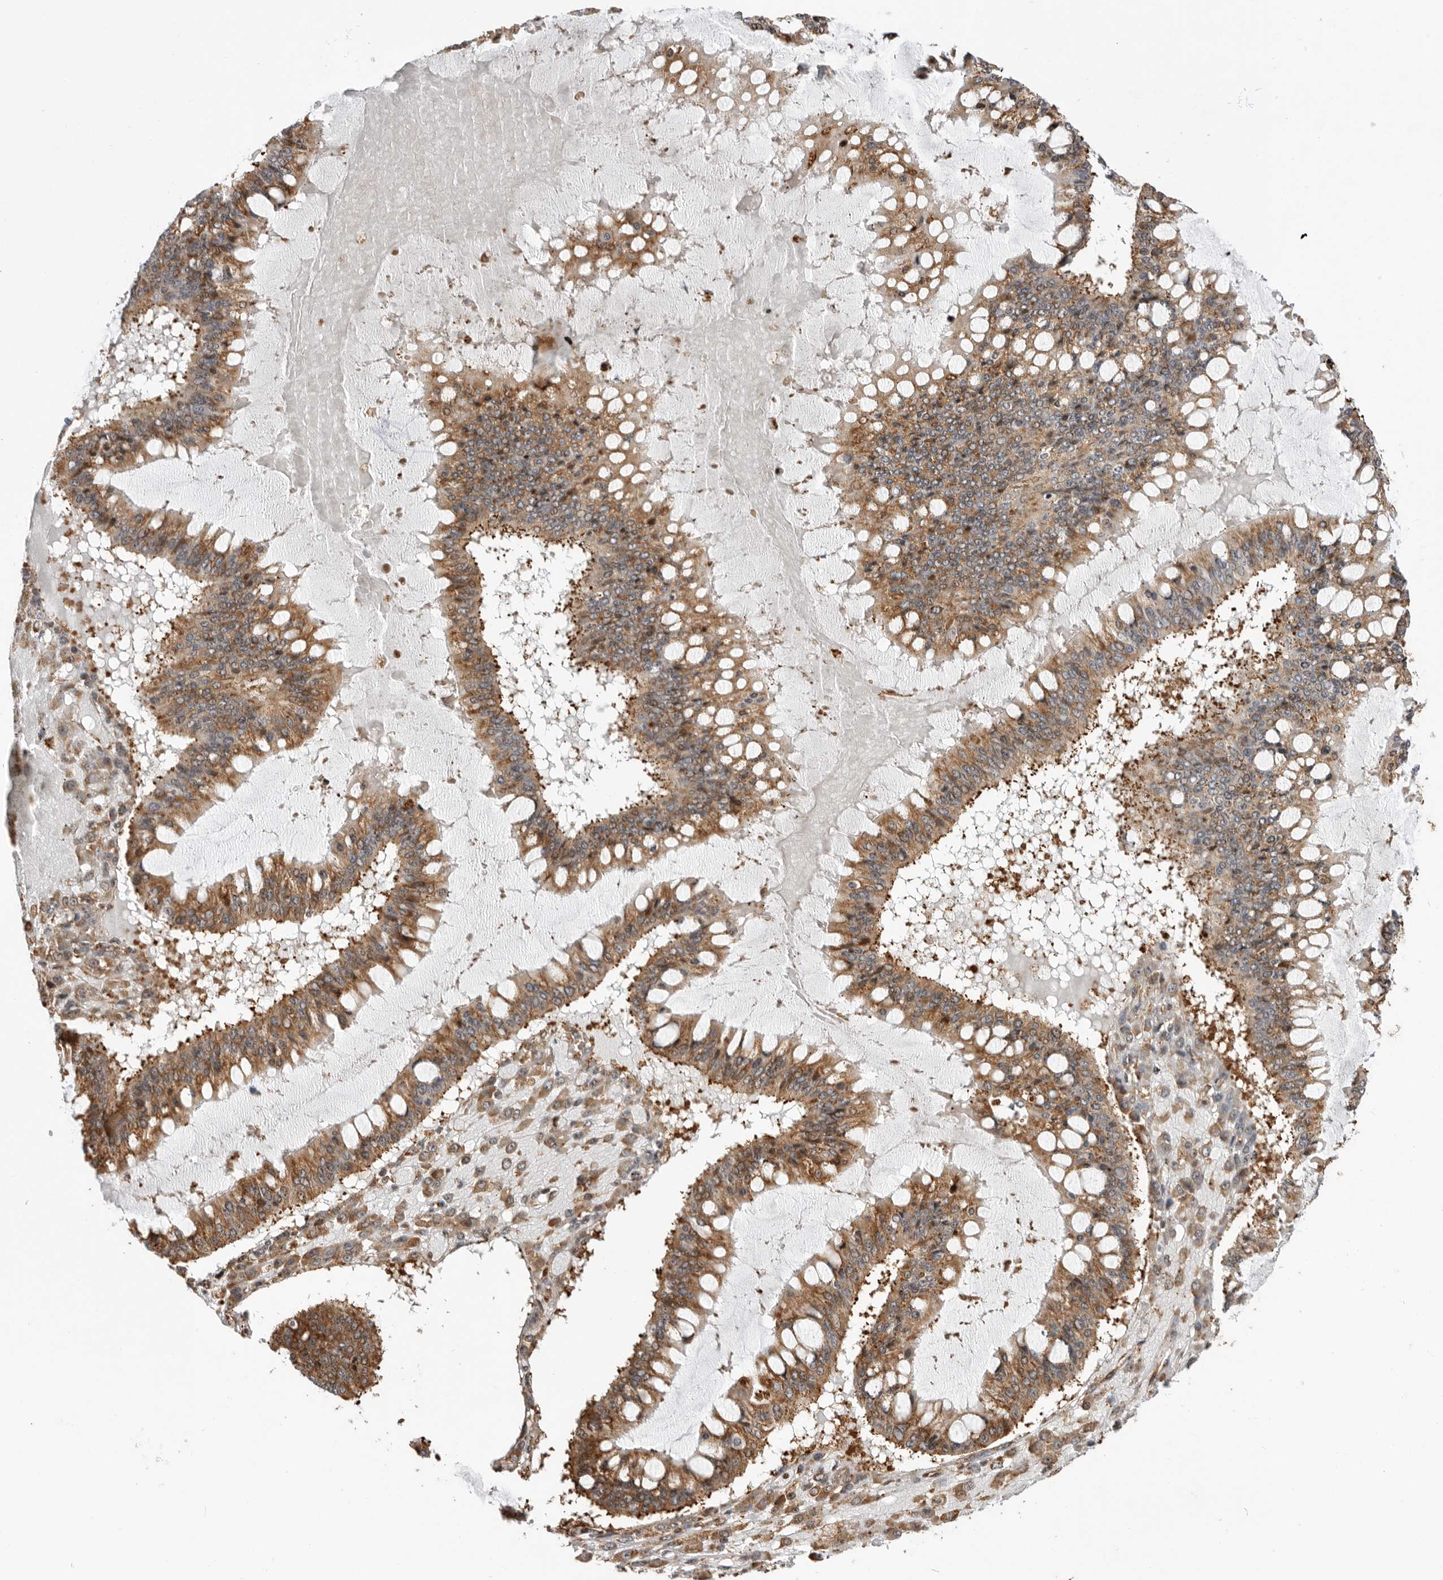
{"staining": {"intensity": "moderate", "quantity": ">75%", "location": "cytoplasmic/membranous"}, "tissue": "ovarian cancer", "cell_type": "Tumor cells", "image_type": "cancer", "snomed": [{"axis": "morphology", "description": "Cystadenocarcinoma, mucinous, NOS"}, {"axis": "topography", "description": "Ovary"}], "caption": "This photomicrograph reveals ovarian cancer (mucinous cystadenocarcinoma) stained with immunohistochemistry to label a protein in brown. The cytoplasmic/membranous of tumor cells show moderate positivity for the protein. Nuclei are counter-stained blue.", "gene": "FZD3", "patient": {"sex": "female", "age": 73}}